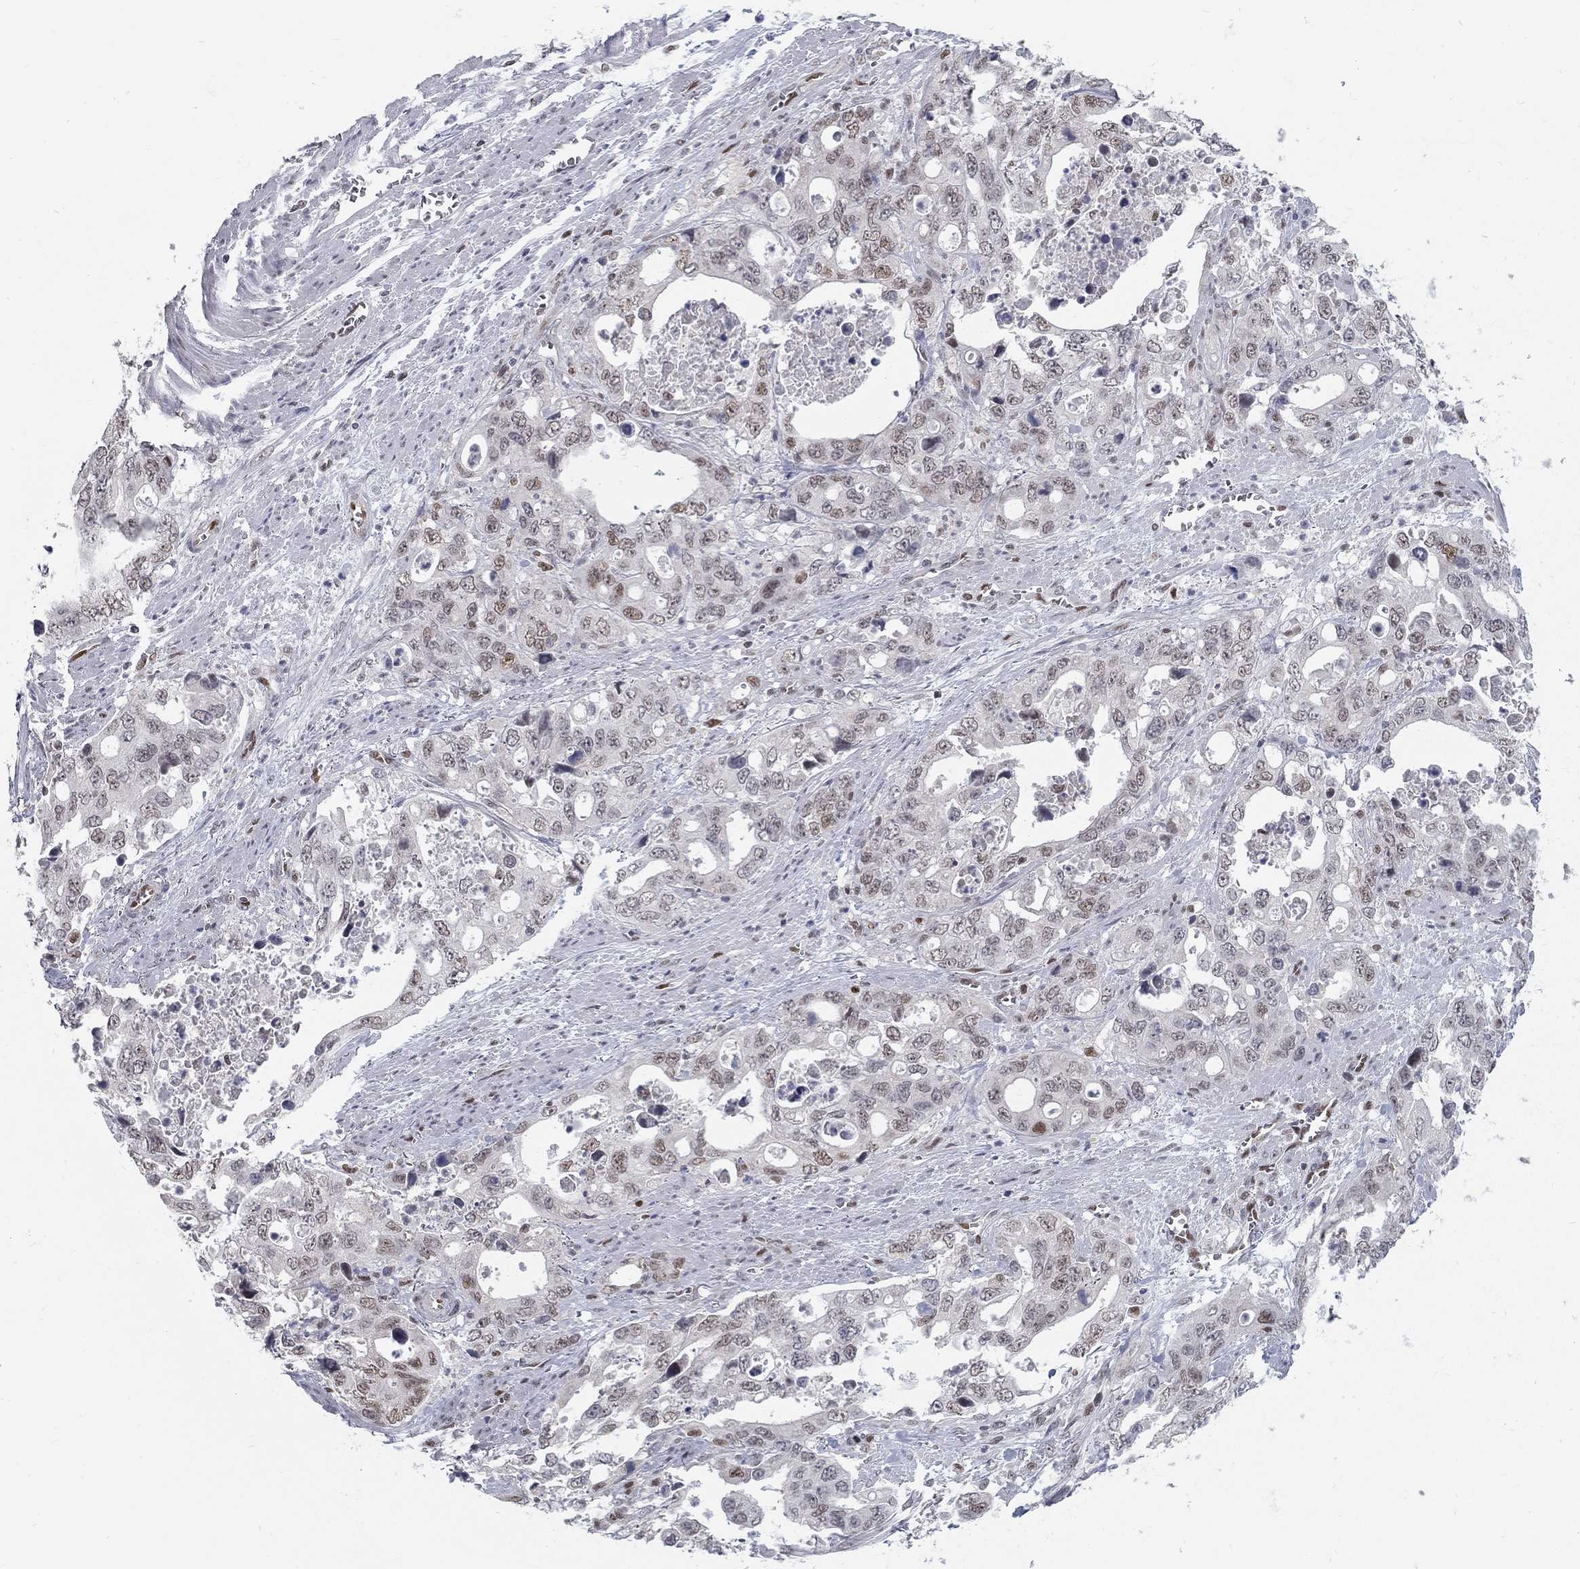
{"staining": {"intensity": "moderate", "quantity": "<25%", "location": "nuclear"}, "tissue": "stomach cancer", "cell_type": "Tumor cells", "image_type": "cancer", "snomed": [{"axis": "morphology", "description": "Adenocarcinoma, NOS"}, {"axis": "topography", "description": "Stomach, upper"}], "caption": "Immunohistochemical staining of human adenocarcinoma (stomach) shows moderate nuclear protein staining in approximately <25% of tumor cells.", "gene": "GCFC2", "patient": {"sex": "male", "age": 74}}